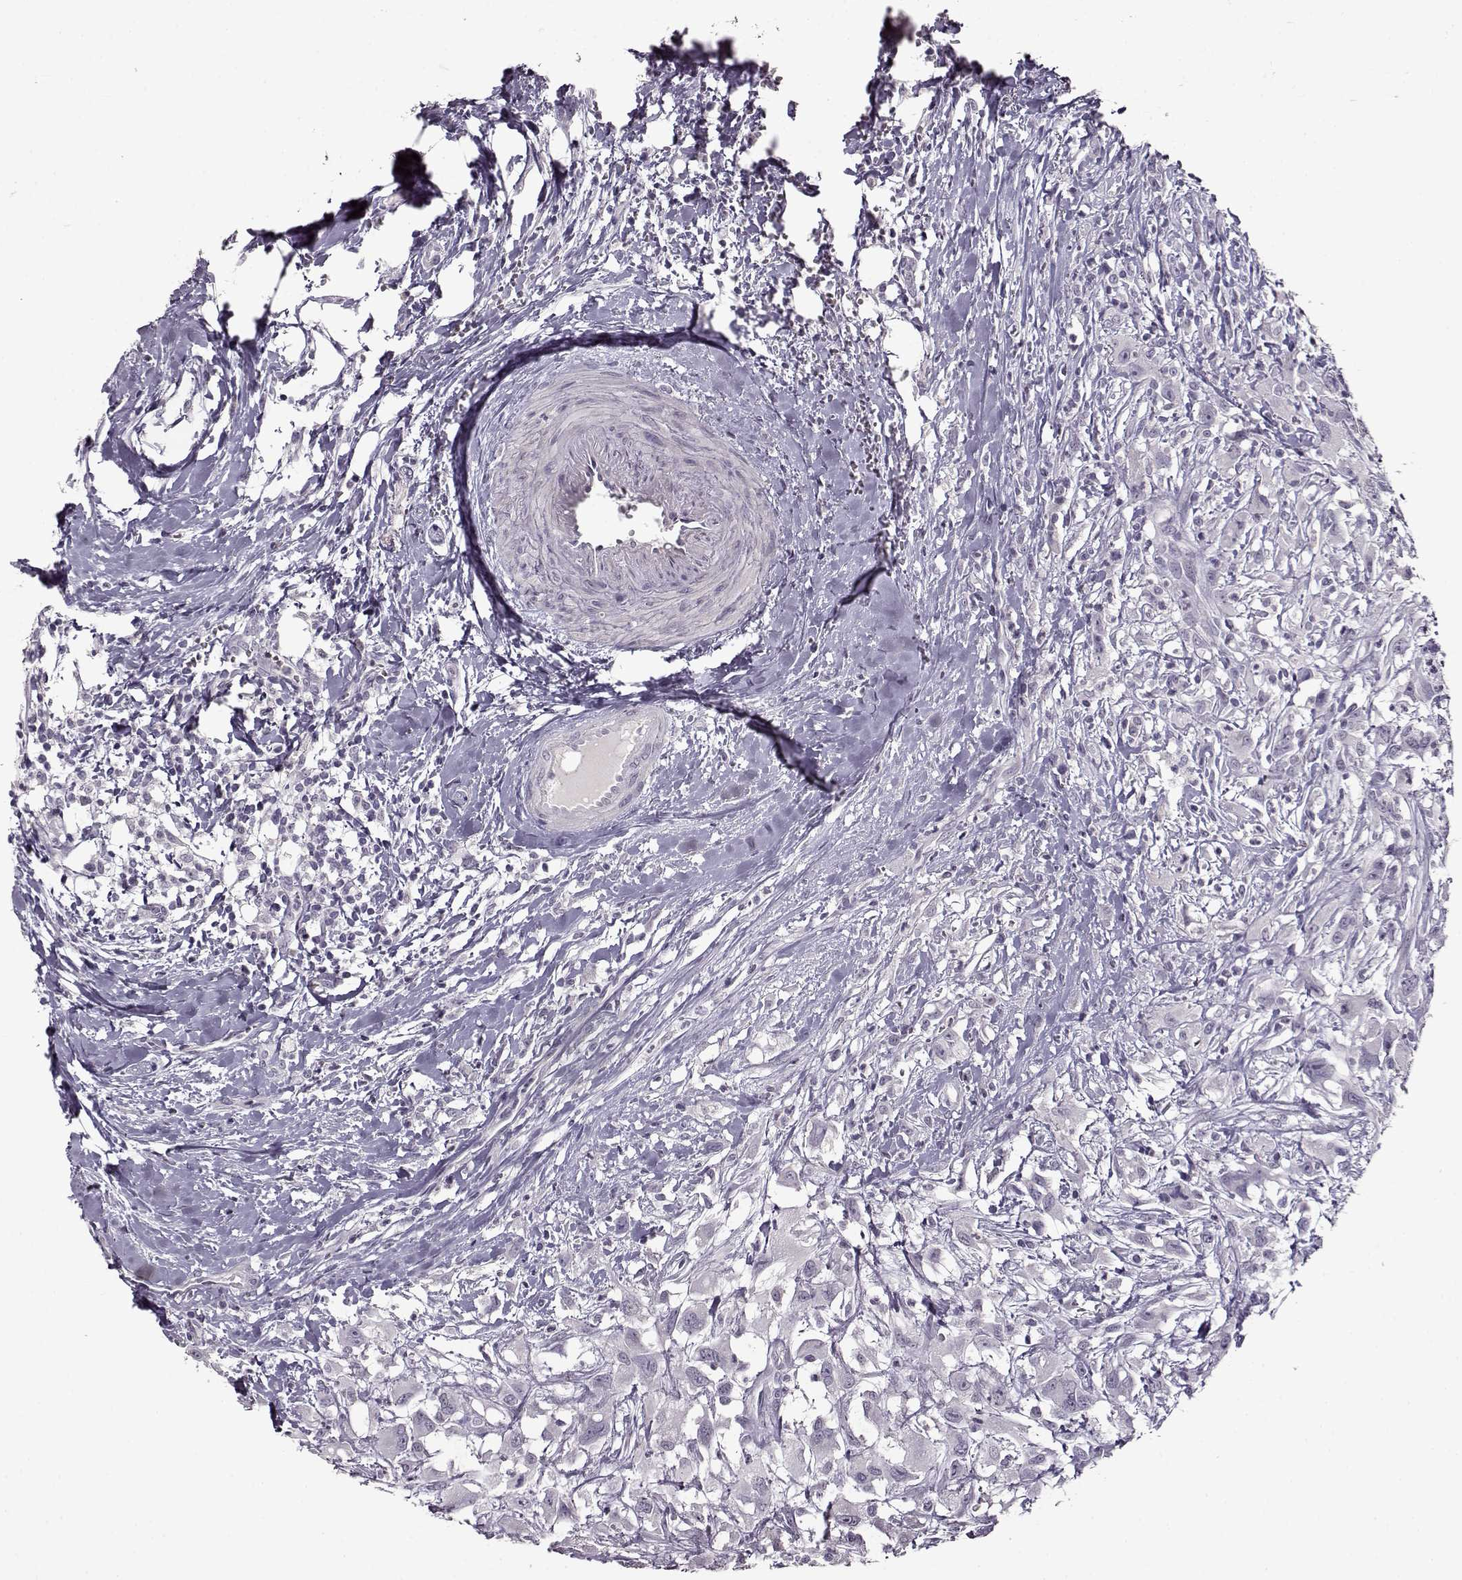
{"staining": {"intensity": "negative", "quantity": "none", "location": "none"}, "tissue": "head and neck cancer", "cell_type": "Tumor cells", "image_type": "cancer", "snomed": [{"axis": "morphology", "description": "Squamous cell carcinoma, NOS"}, {"axis": "morphology", "description": "Squamous cell carcinoma, metastatic, NOS"}, {"axis": "topography", "description": "Oral tissue"}, {"axis": "topography", "description": "Head-Neck"}], "caption": "A histopathology image of head and neck squamous cell carcinoma stained for a protein reveals no brown staining in tumor cells.", "gene": "FSHB", "patient": {"sex": "female", "age": 85}}